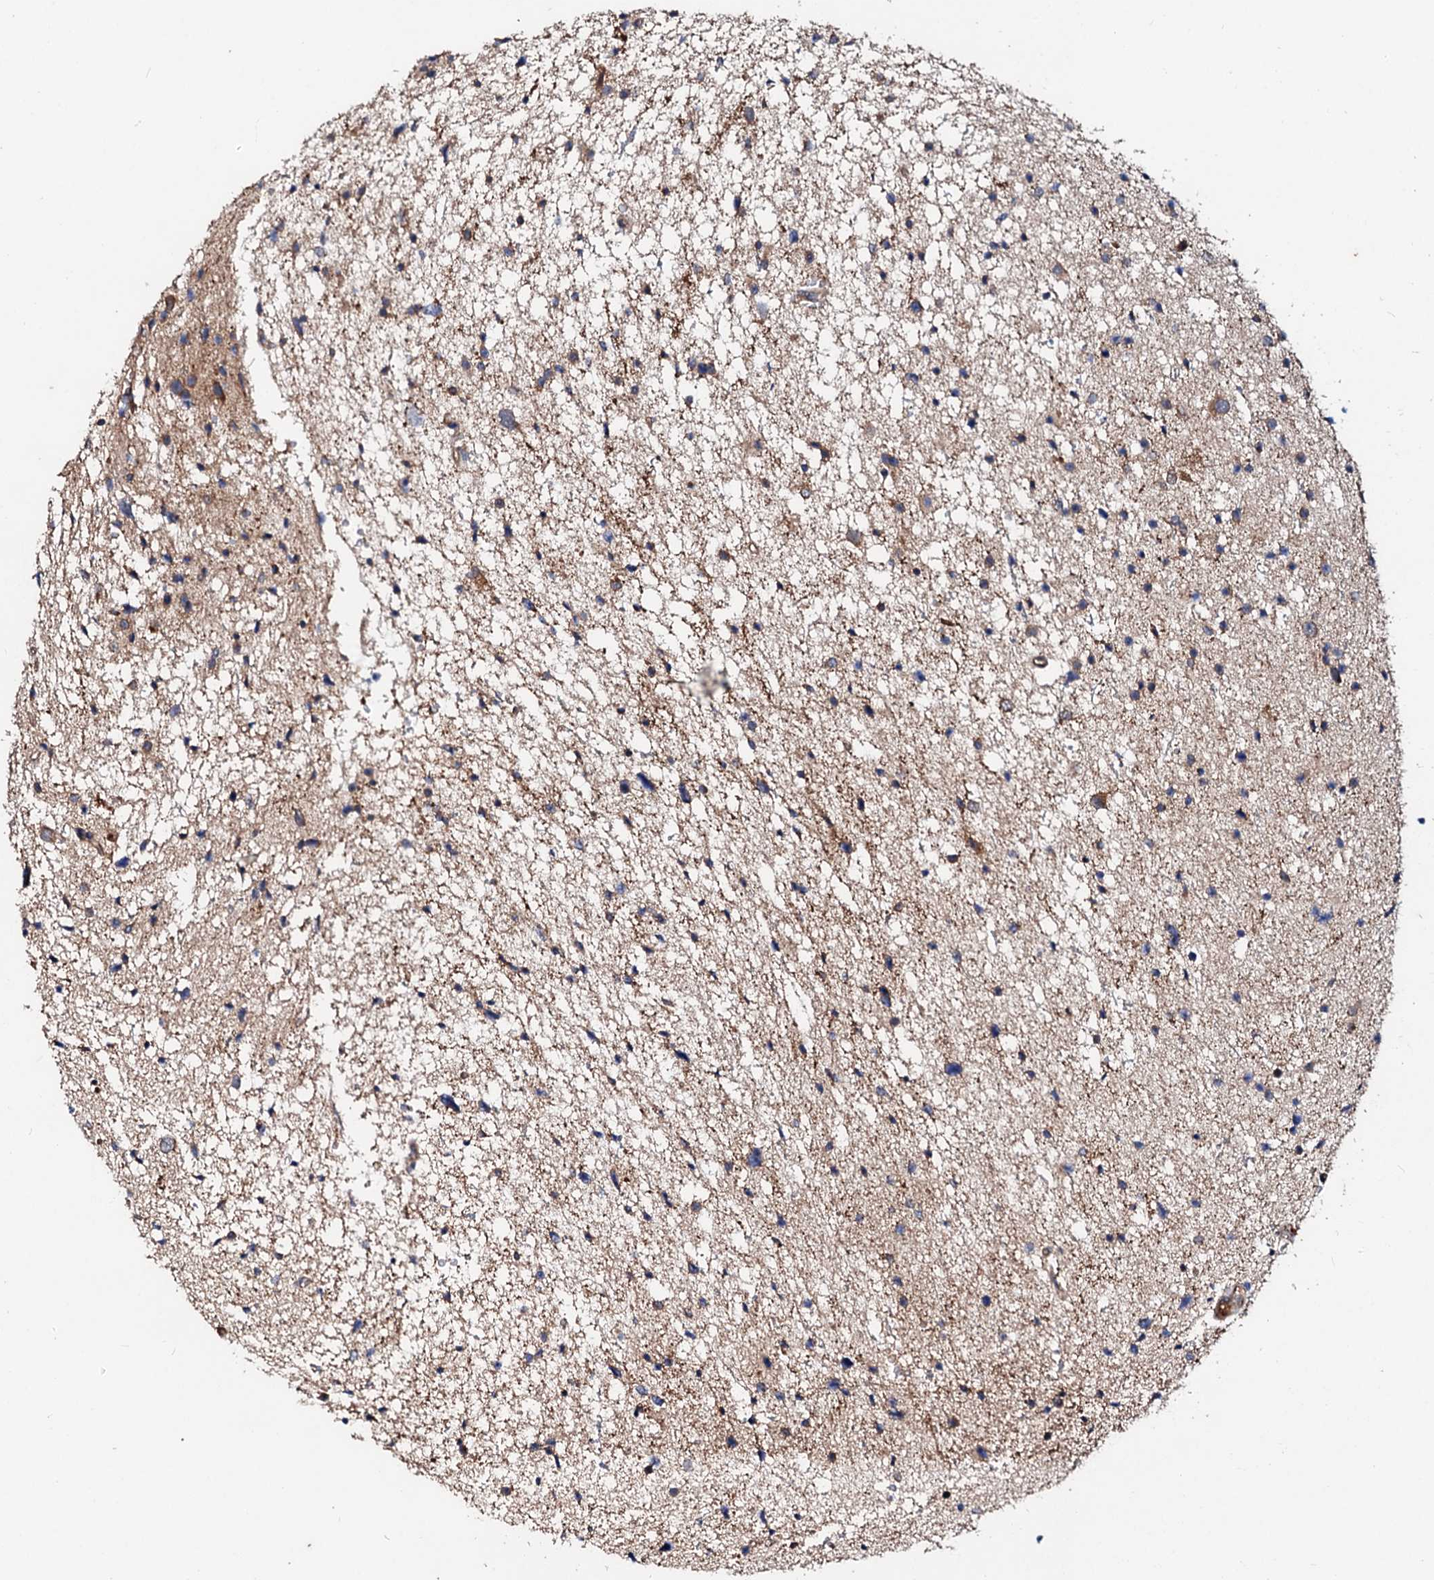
{"staining": {"intensity": "weak", "quantity": "<25%", "location": "cytoplasmic/membranous"}, "tissue": "glioma", "cell_type": "Tumor cells", "image_type": "cancer", "snomed": [{"axis": "morphology", "description": "Glioma, malignant, Low grade"}, {"axis": "topography", "description": "Brain"}], "caption": "Immunohistochemical staining of human malignant glioma (low-grade) exhibits no significant staining in tumor cells.", "gene": "EXTL1", "patient": {"sex": "female", "age": 37}}